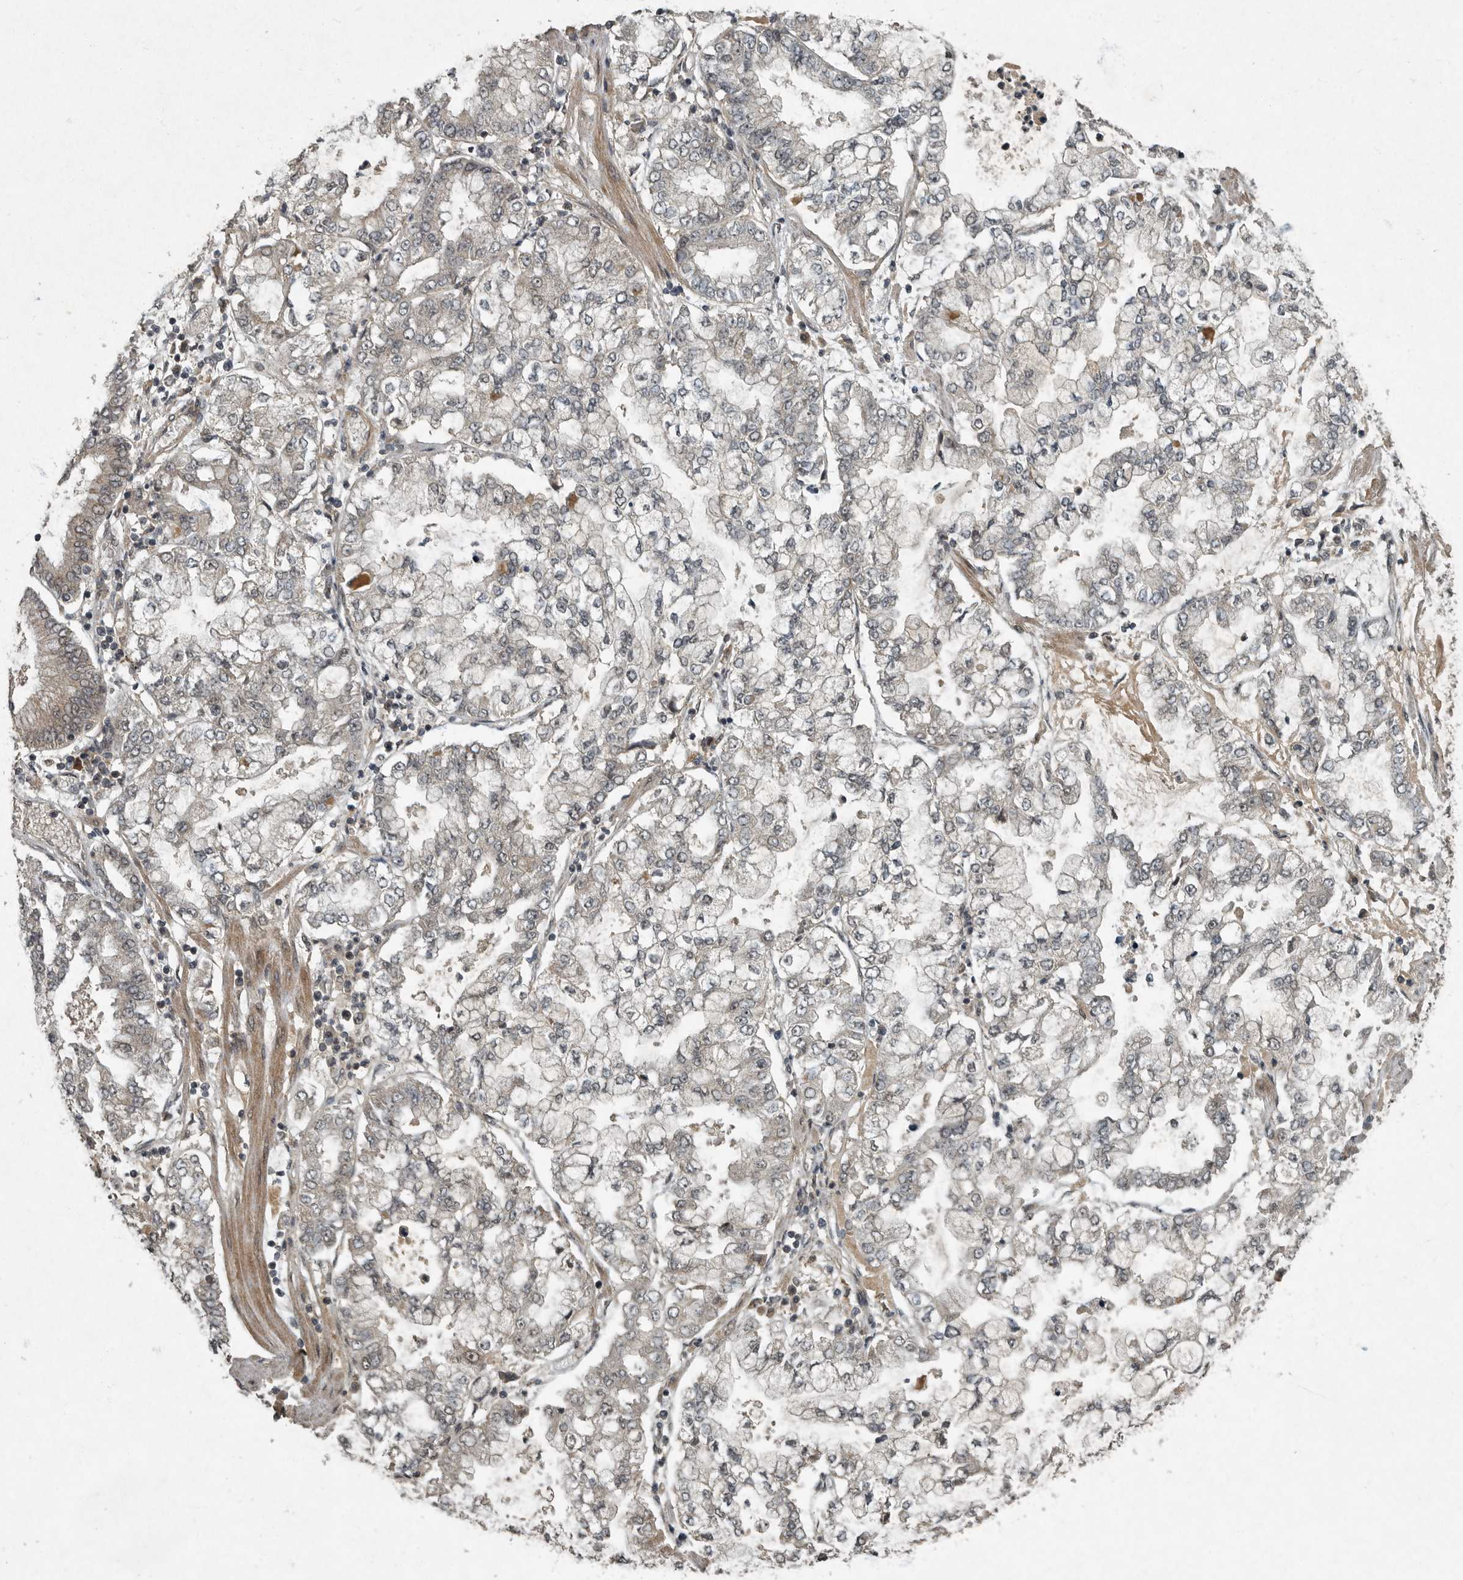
{"staining": {"intensity": "negative", "quantity": "none", "location": "none"}, "tissue": "stomach cancer", "cell_type": "Tumor cells", "image_type": "cancer", "snomed": [{"axis": "morphology", "description": "Adenocarcinoma, NOS"}, {"axis": "topography", "description": "Stomach"}], "caption": "The micrograph displays no significant expression in tumor cells of stomach adenocarcinoma. (Immunohistochemistry (ihc), brightfield microscopy, high magnification).", "gene": "FOXO1", "patient": {"sex": "male", "age": 76}}